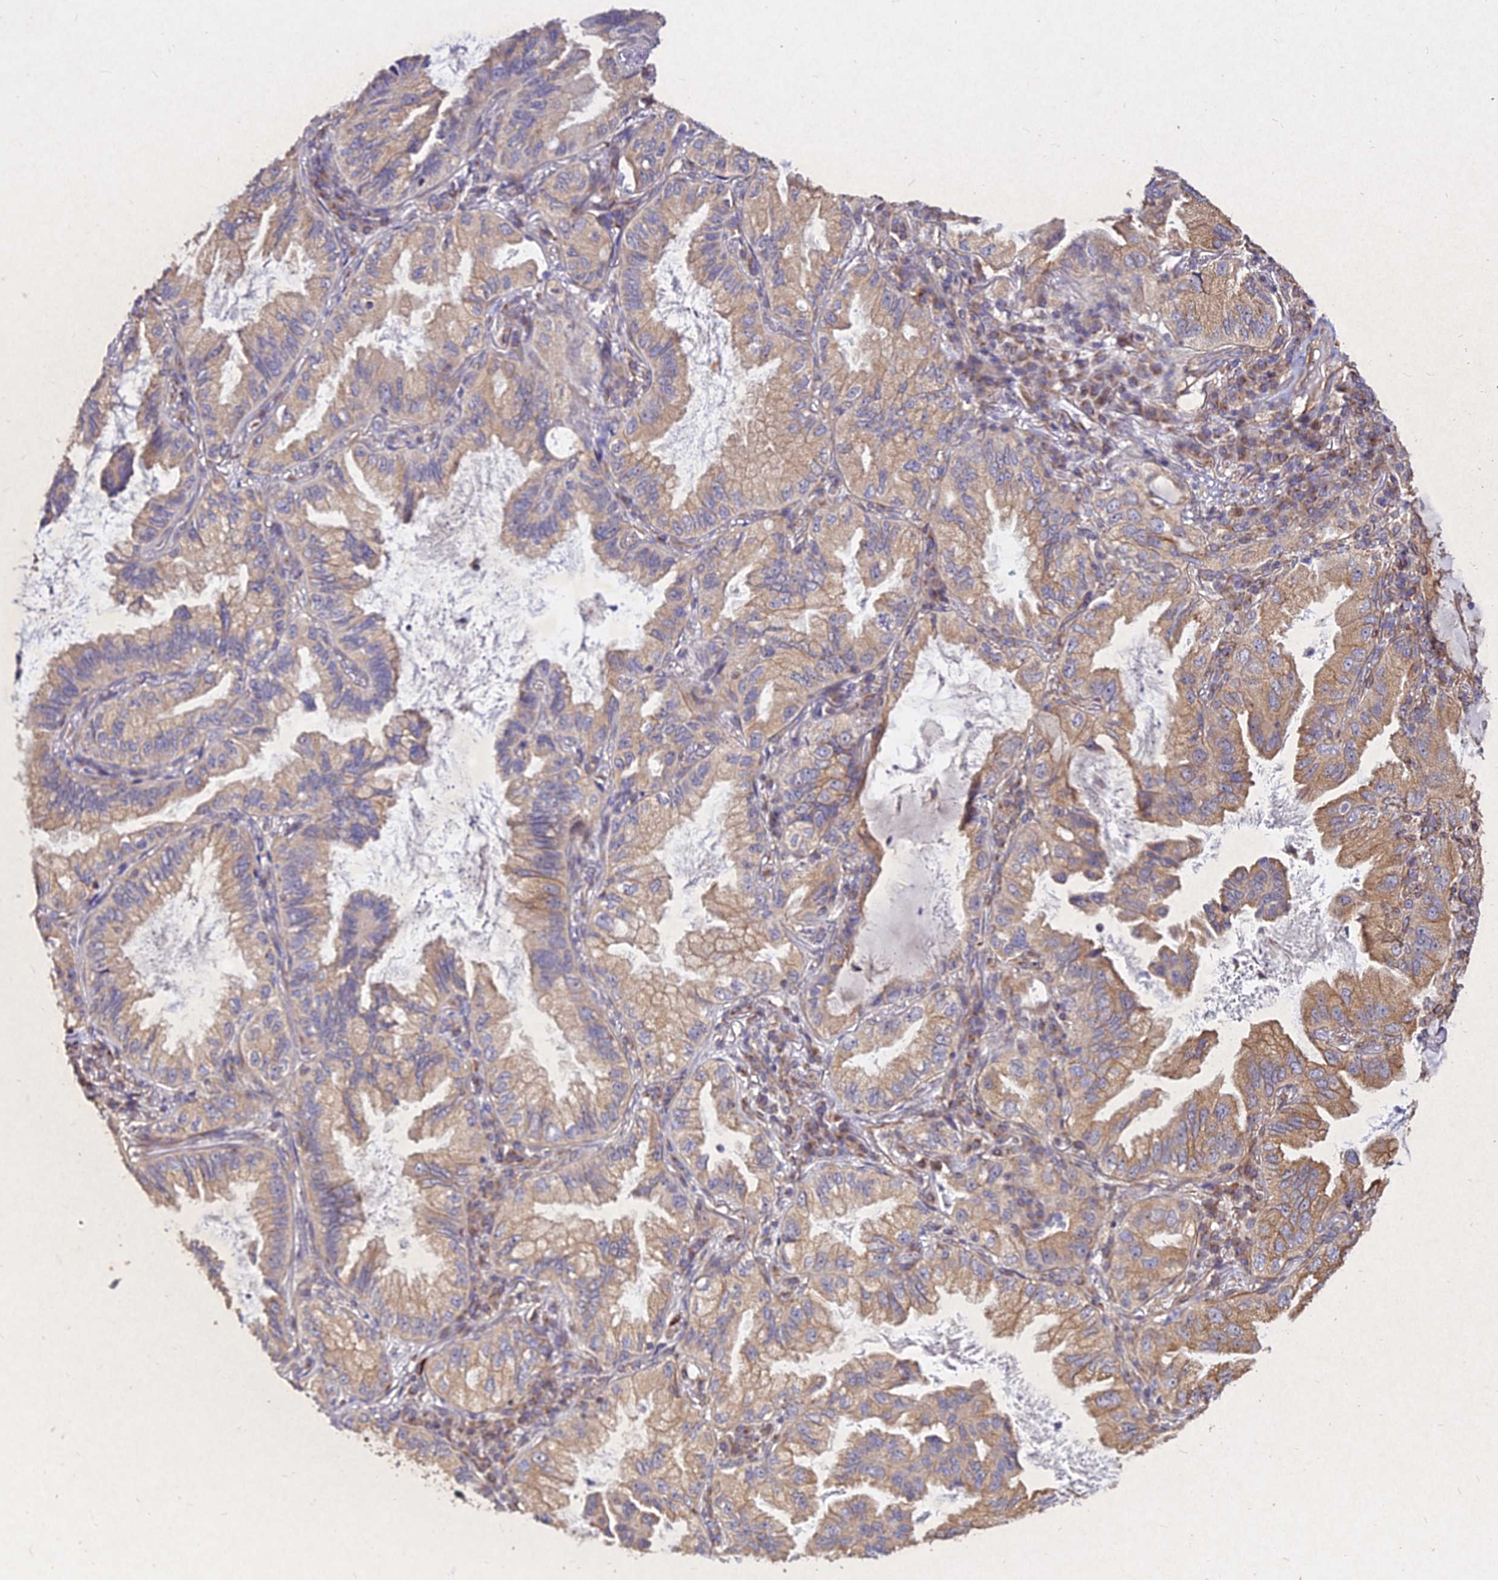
{"staining": {"intensity": "moderate", "quantity": ">75%", "location": "cytoplasmic/membranous"}, "tissue": "lung cancer", "cell_type": "Tumor cells", "image_type": "cancer", "snomed": [{"axis": "morphology", "description": "Adenocarcinoma, NOS"}, {"axis": "topography", "description": "Lung"}], "caption": "Lung cancer tissue displays moderate cytoplasmic/membranous staining in approximately >75% of tumor cells", "gene": "SKA1", "patient": {"sex": "female", "age": 69}}